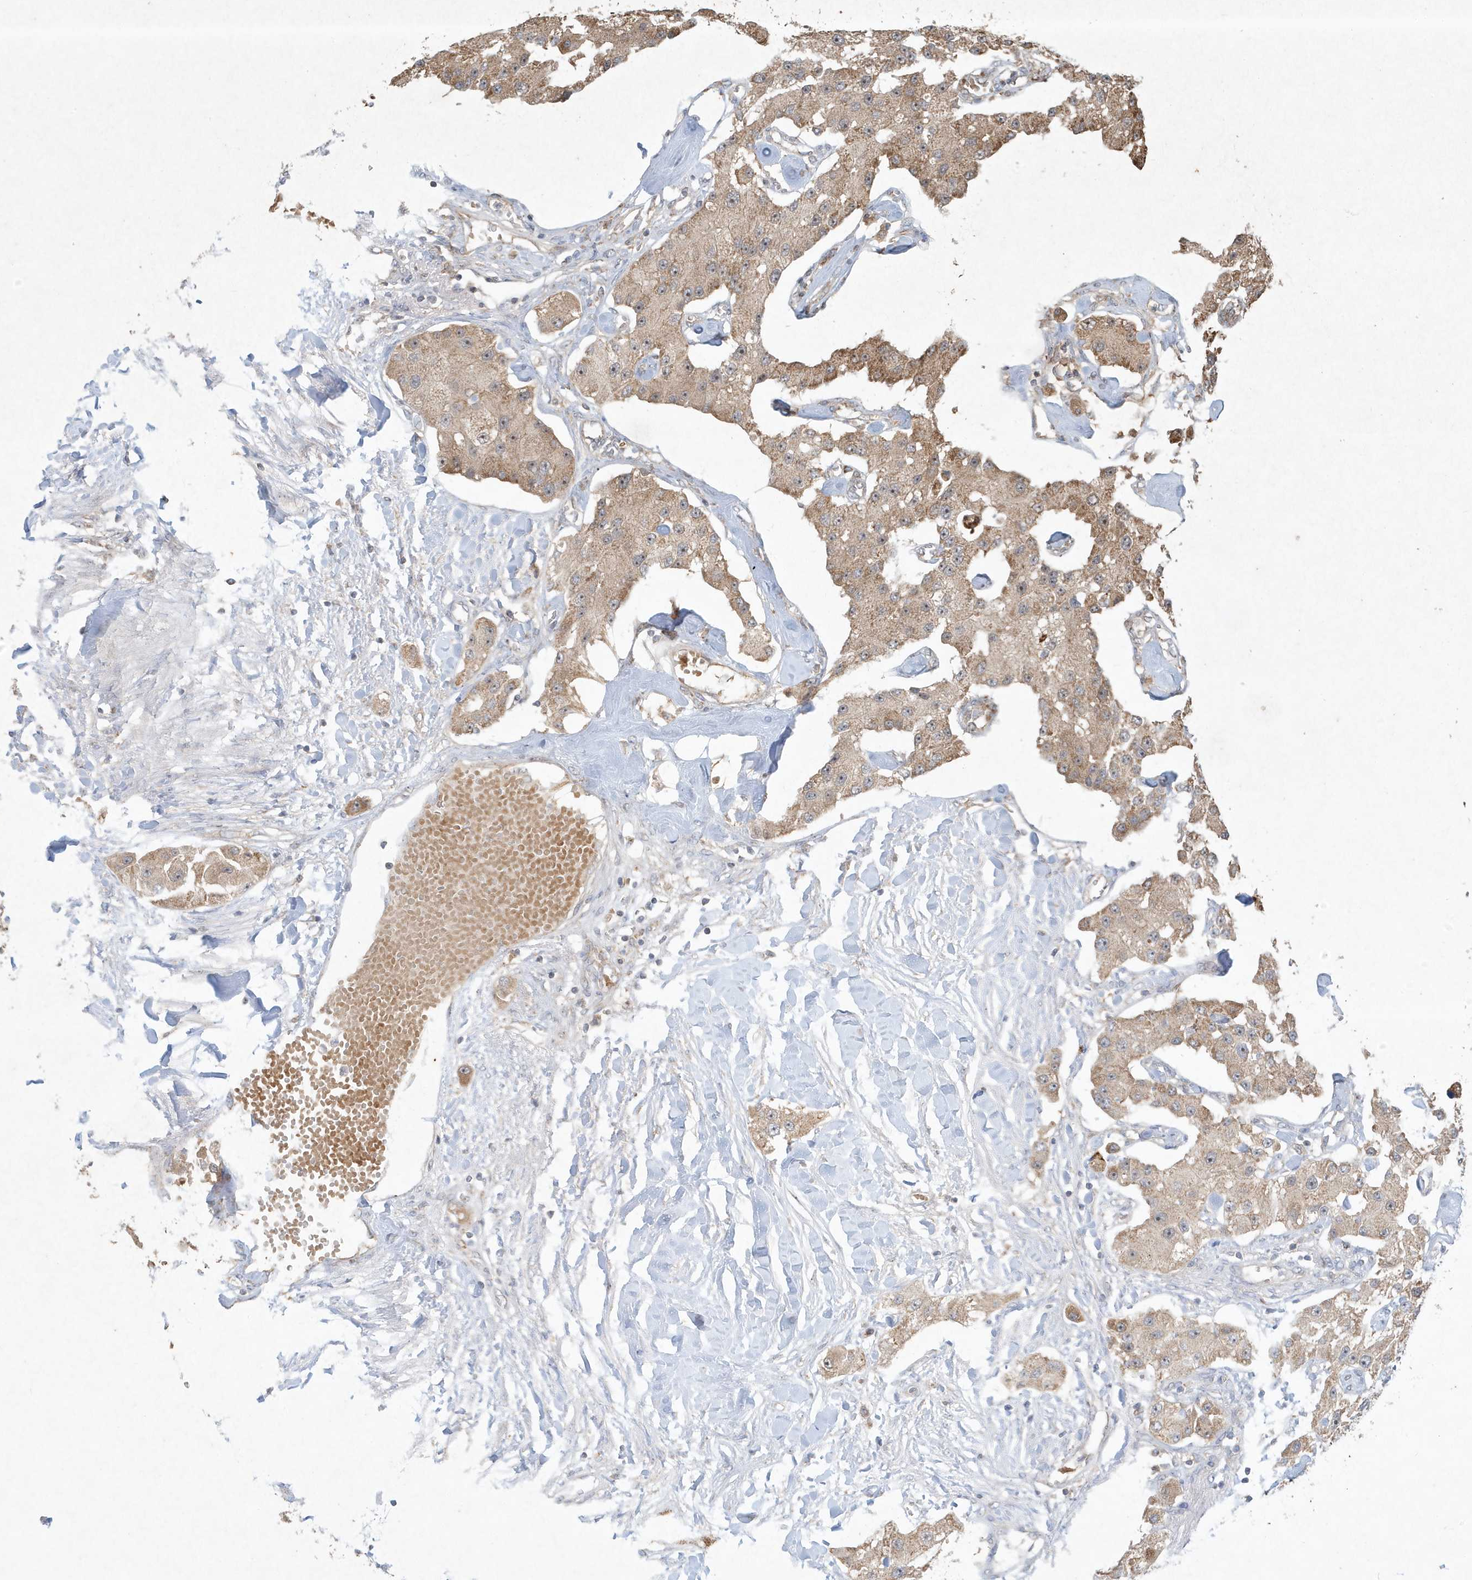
{"staining": {"intensity": "moderate", "quantity": ">75%", "location": "cytoplasmic/membranous"}, "tissue": "carcinoid", "cell_type": "Tumor cells", "image_type": "cancer", "snomed": [{"axis": "morphology", "description": "Carcinoid, malignant, NOS"}, {"axis": "topography", "description": "Pancreas"}], "caption": "There is medium levels of moderate cytoplasmic/membranous staining in tumor cells of malignant carcinoid, as demonstrated by immunohistochemical staining (brown color).", "gene": "ABCB9", "patient": {"sex": "male", "age": 41}}